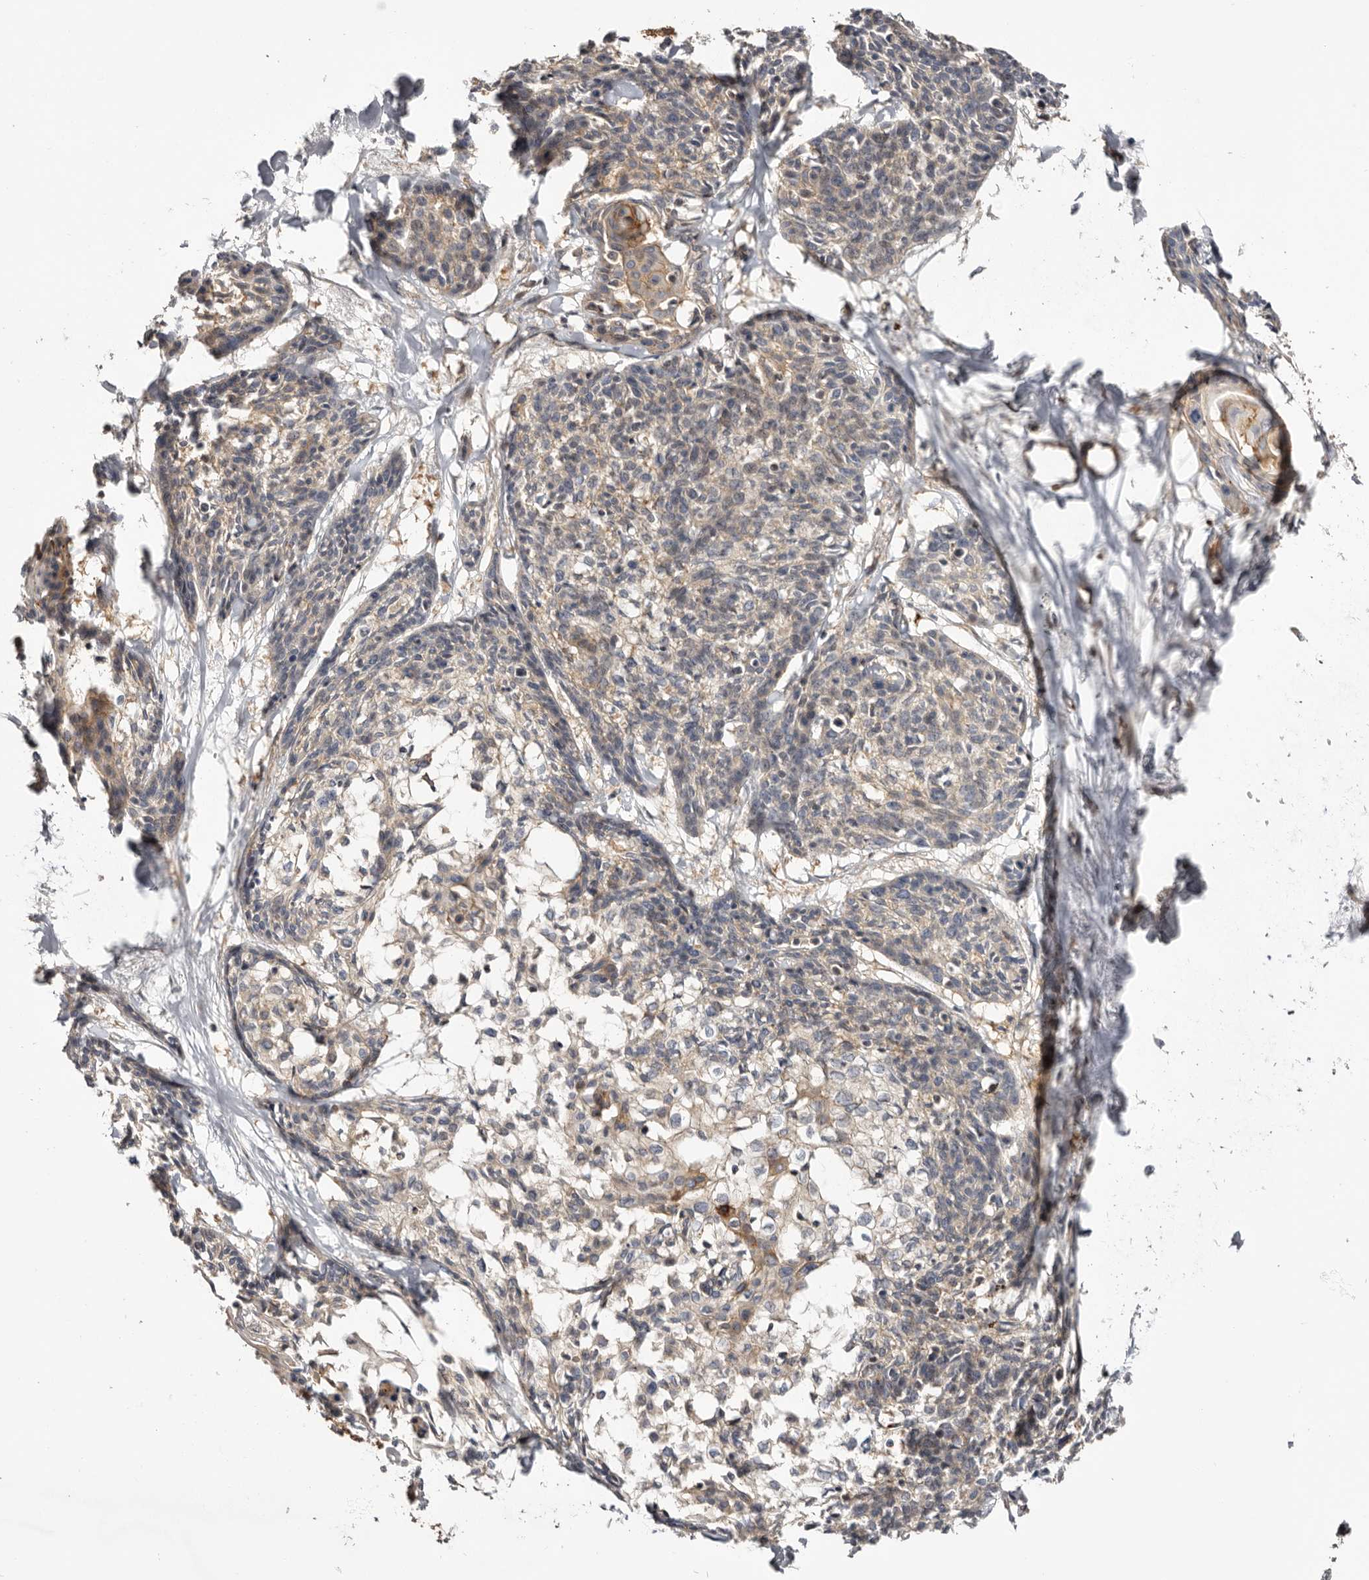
{"staining": {"intensity": "weak", "quantity": "<25%", "location": "cytoplasmic/membranous"}, "tissue": "cervical cancer", "cell_type": "Tumor cells", "image_type": "cancer", "snomed": [{"axis": "morphology", "description": "Squamous cell carcinoma, NOS"}, {"axis": "topography", "description": "Cervix"}], "caption": "High power microscopy photomicrograph of an immunohistochemistry (IHC) micrograph of squamous cell carcinoma (cervical), revealing no significant staining in tumor cells. (DAB (3,3'-diaminobenzidine) immunohistochemistry (IHC) with hematoxylin counter stain).", "gene": "PANK4", "patient": {"sex": "female", "age": 57}}